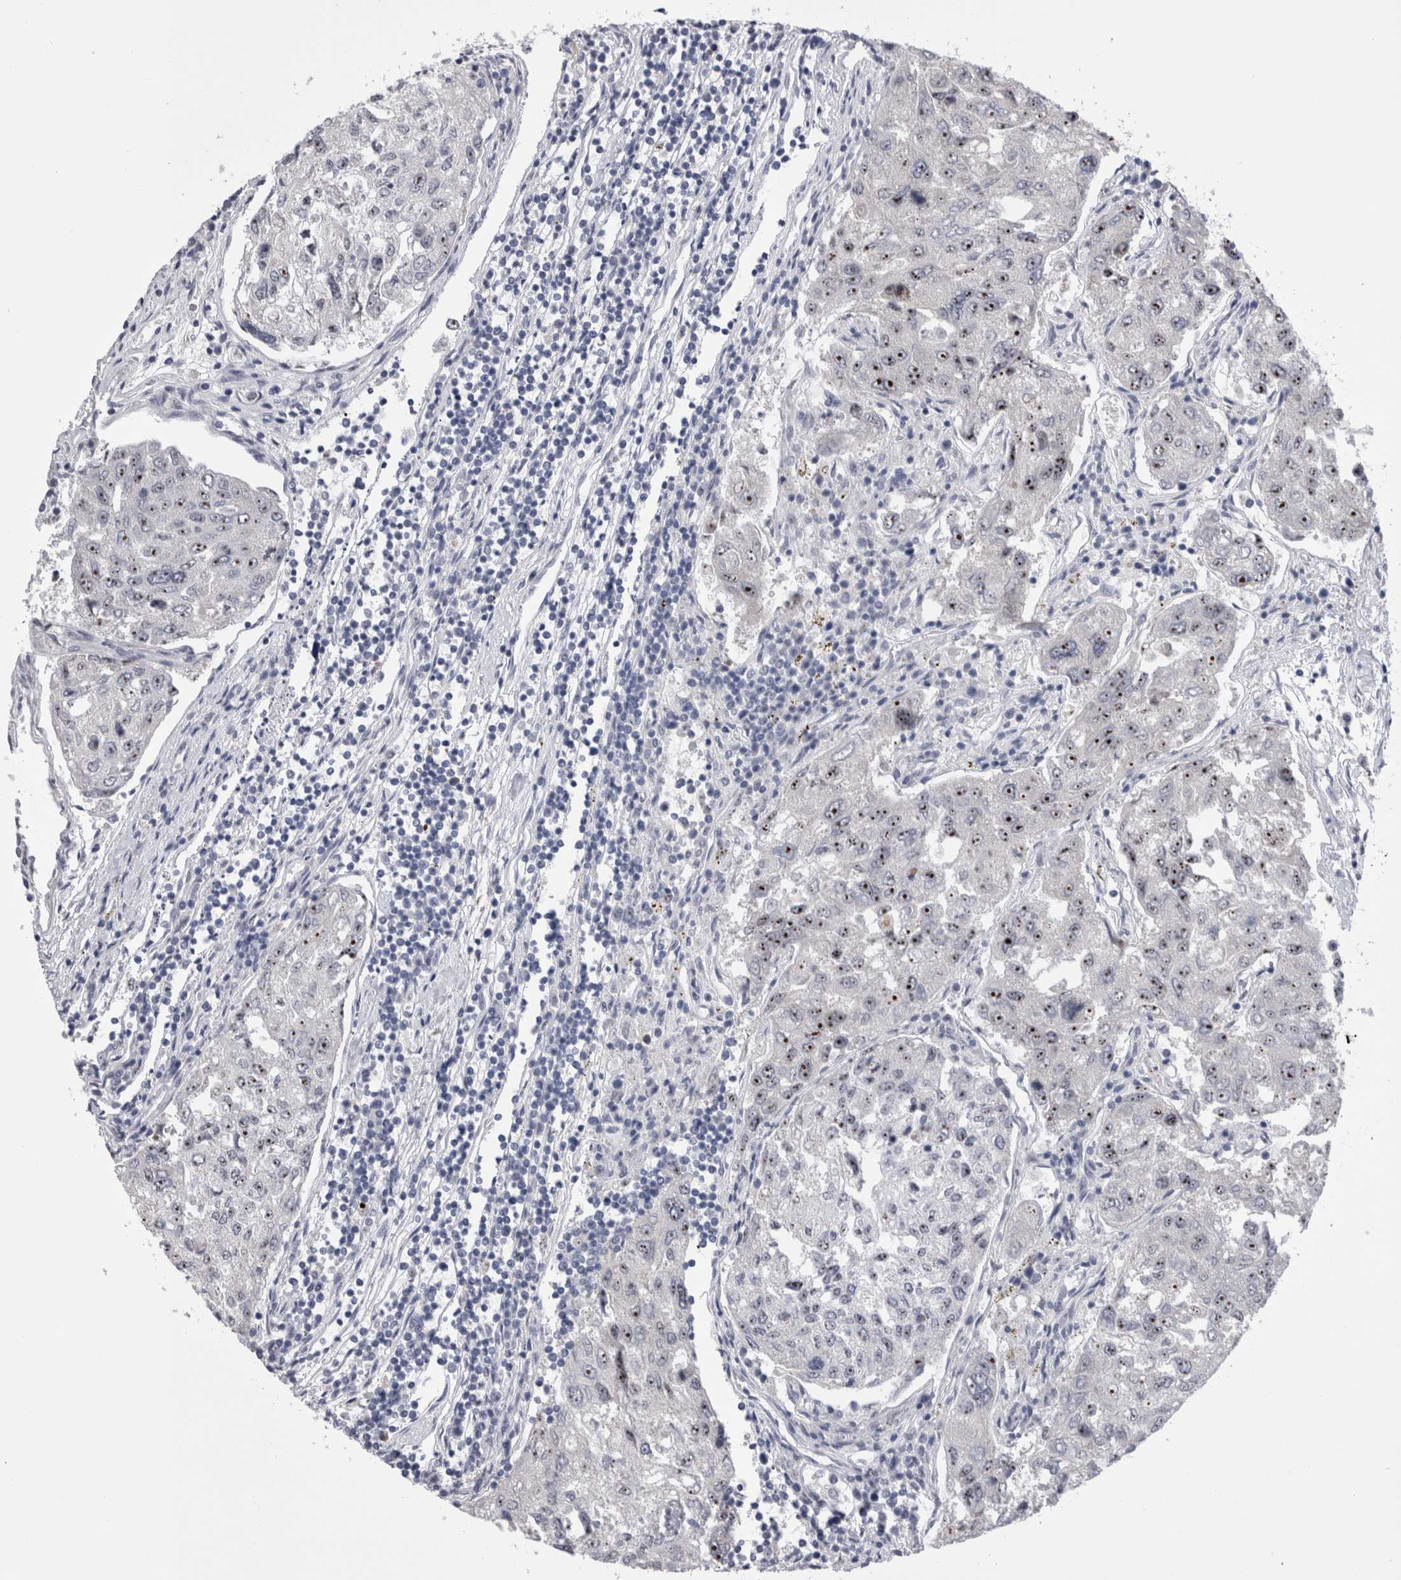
{"staining": {"intensity": "moderate", "quantity": ">75%", "location": "nuclear"}, "tissue": "urothelial cancer", "cell_type": "Tumor cells", "image_type": "cancer", "snomed": [{"axis": "morphology", "description": "Urothelial carcinoma, High grade"}, {"axis": "topography", "description": "Lymph node"}, {"axis": "topography", "description": "Urinary bladder"}], "caption": "This is an image of immunohistochemistry (IHC) staining of high-grade urothelial carcinoma, which shows moderate staining in the nuclear of tumor cells.", "gene": "PWP2", "patient": {"sex": "male", "age": 51}}